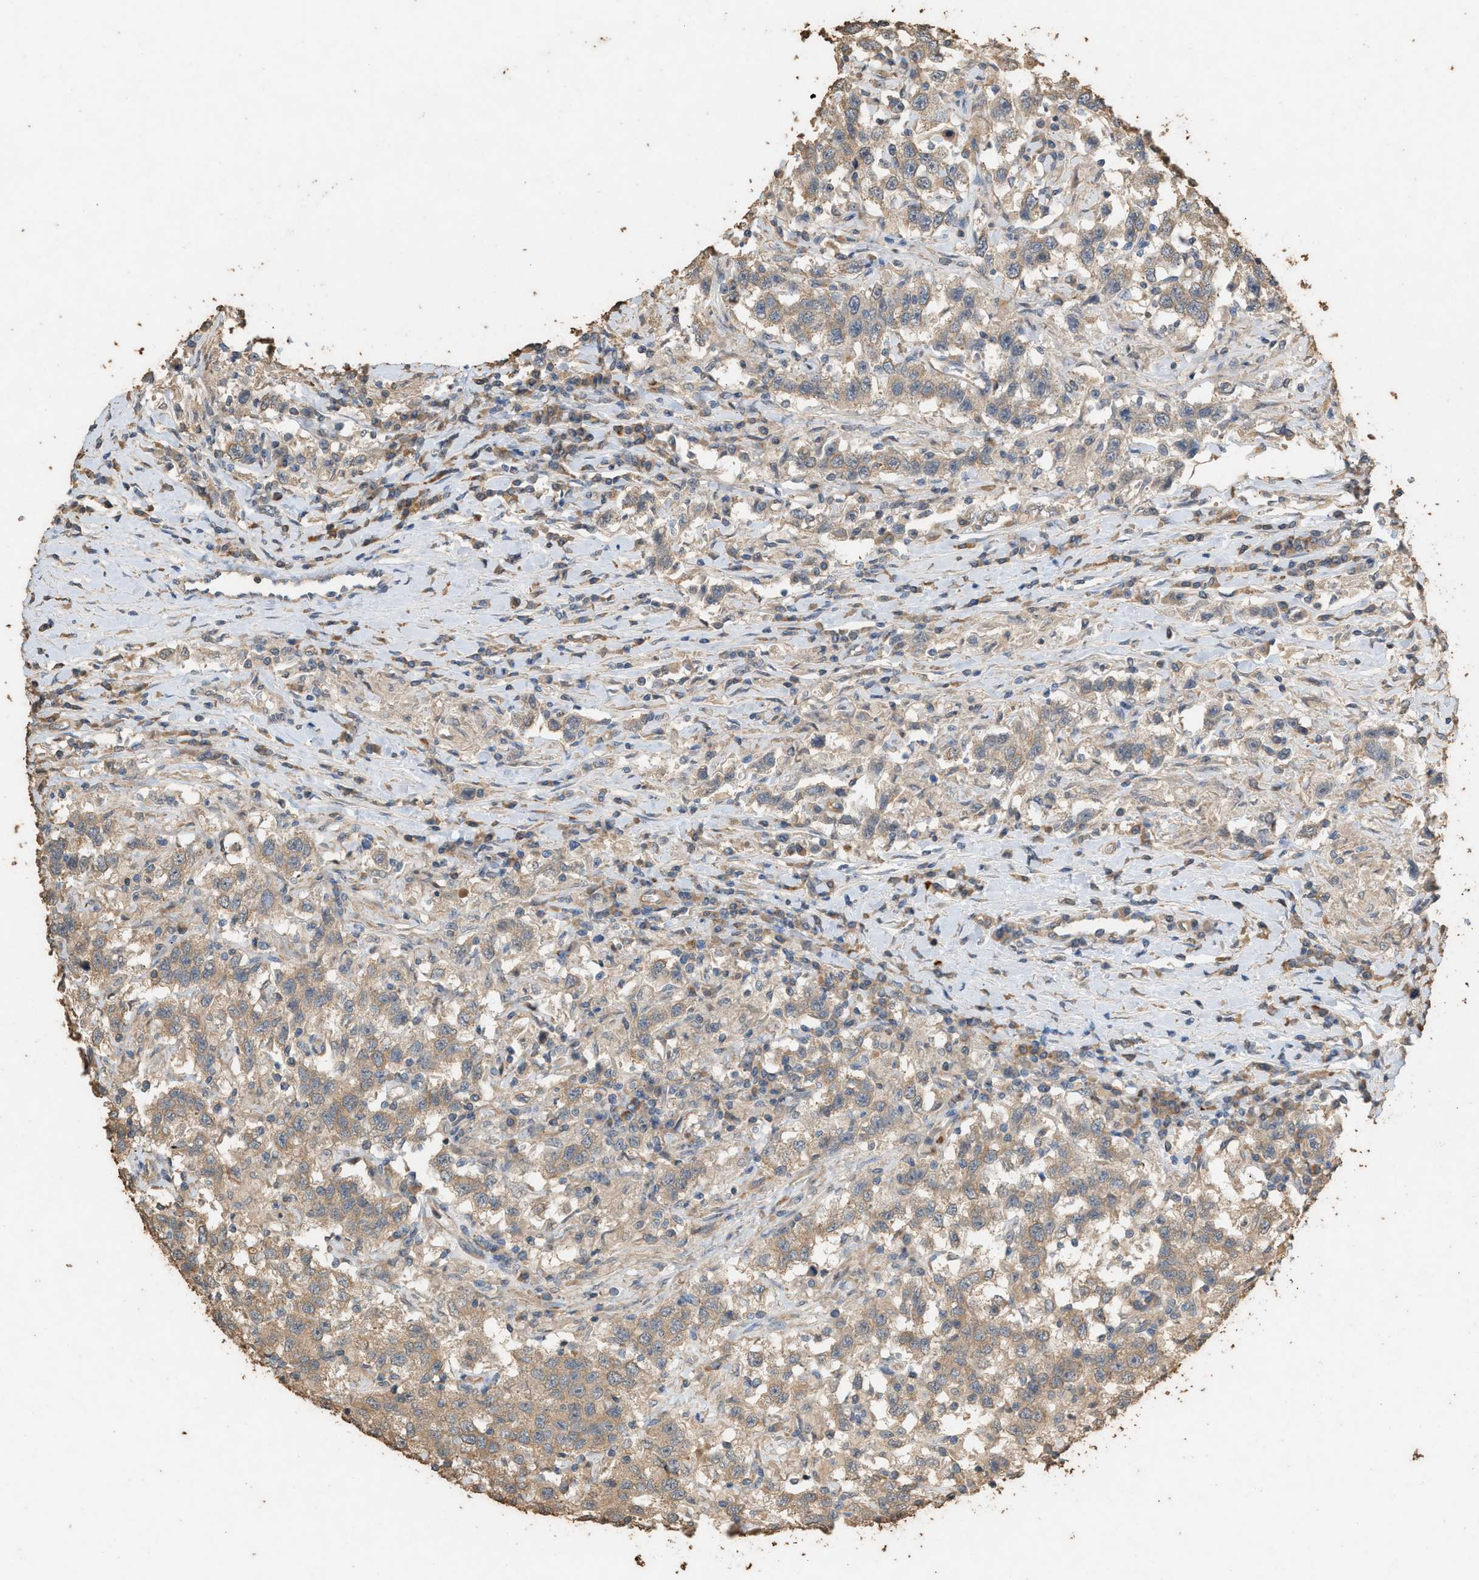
{"staining": {"intensity": "weak", "quantity": ">75%", "location": "cytoplasmic/membranous"}, "tissue": "testis cancer", "cell_type": "Tumor cells", "image_type": "cancer", "snomed": [{"axis": "morphology", "description": "Seminoma, NOS"}, {"axis": "topography", "description": "Testis"}], "caption": "An IHC image of neoplastic tissue is shown. Protein staining in brown labels weak cytoplasmic/membranous positivity in testis seminoma within tumor cells. (IHC, brightfield microscopy, high magnification).", "gene": "DCAF7", "patient": {"sex": "male", "age": 41}}